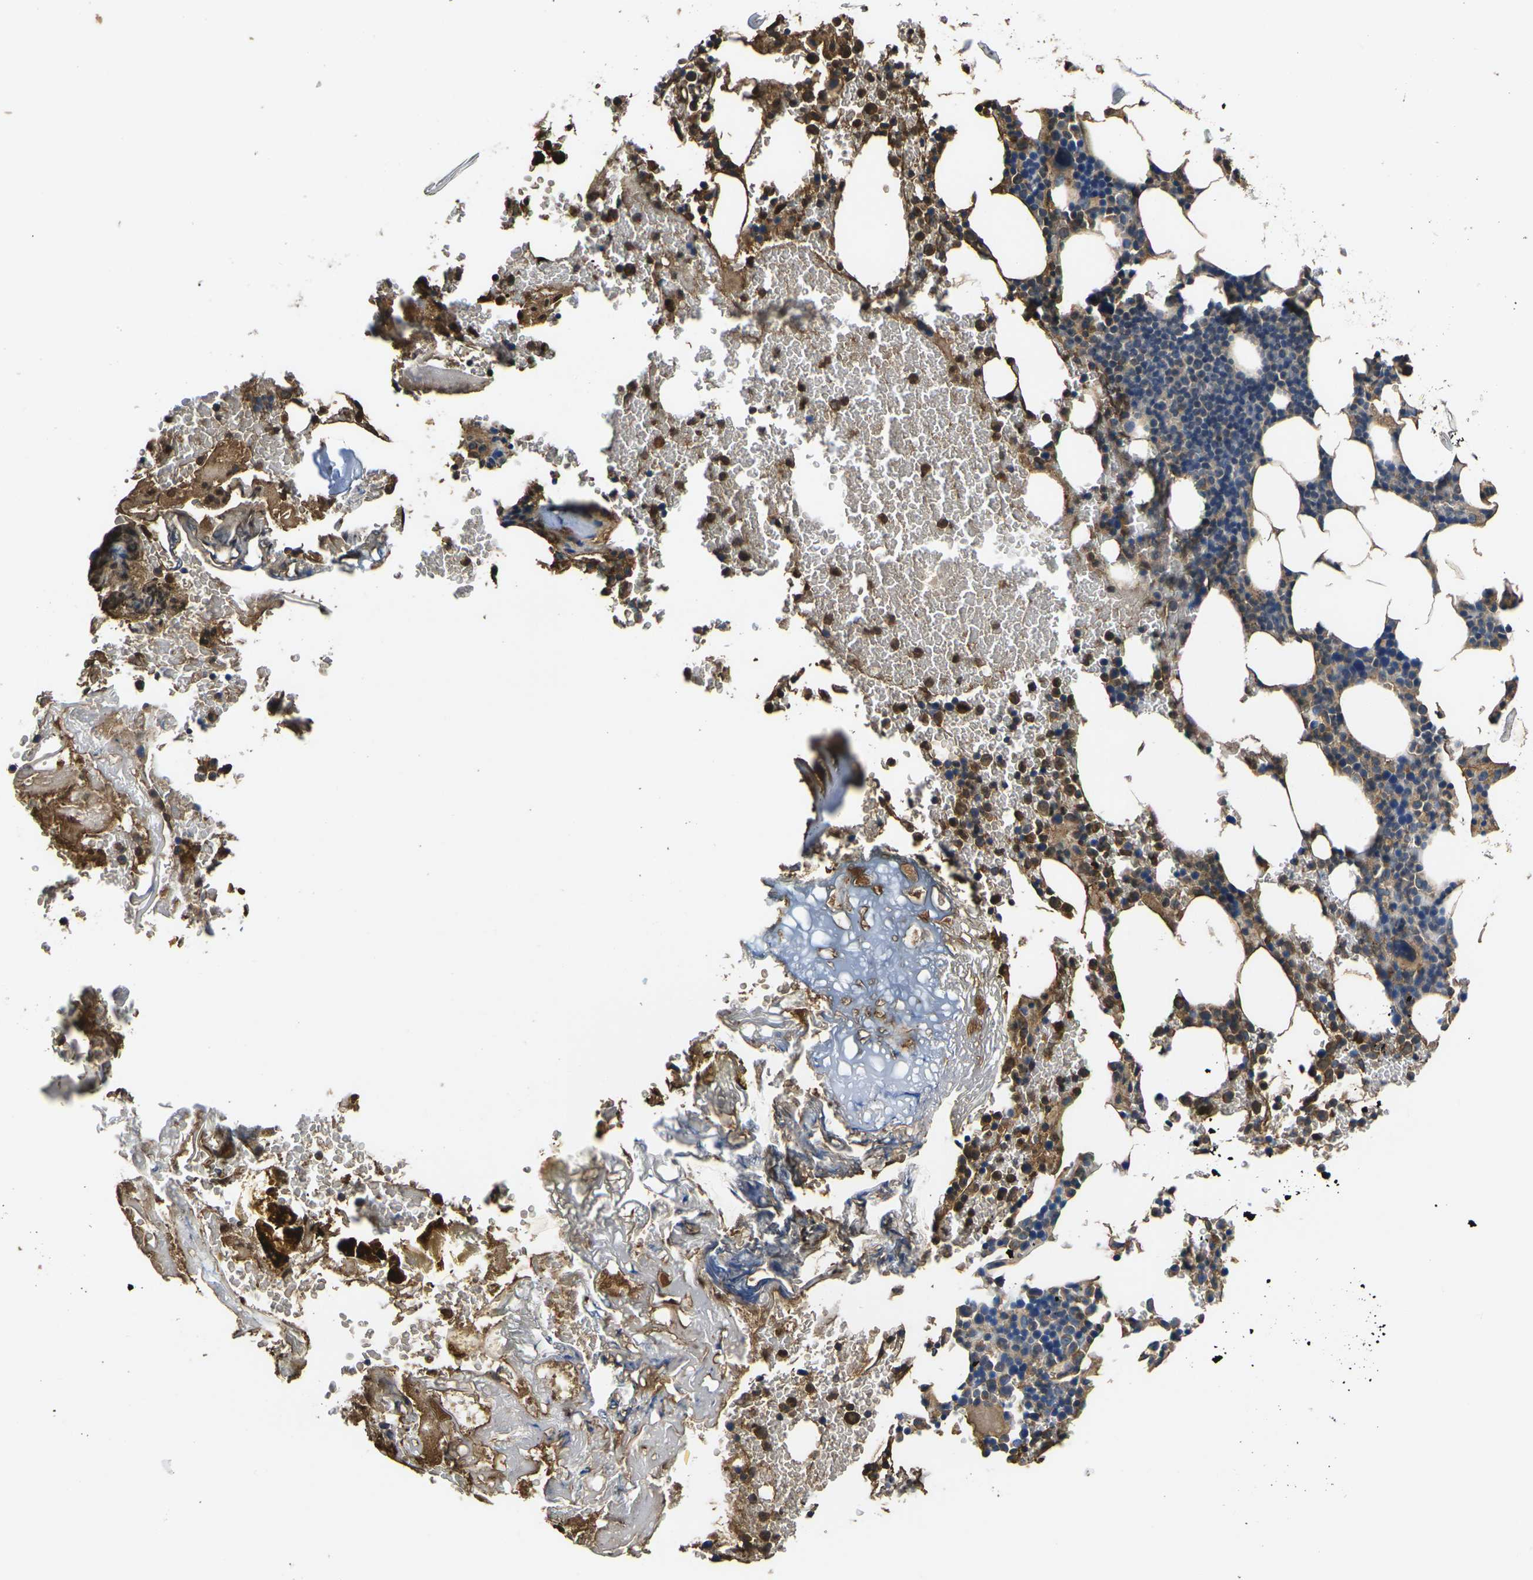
{"staining": {"intensity": "moderate", "quantity": "25%-75%", "location": "cytoplasmic/membranous"}, "tissue": "bone marrow", "cell_type": "Hematopoietic cells", "image_type": "normal", "snomed": [{"axis": "morphology", "description": "Normal tissue, NOS"}, {"axis": "topography", "description": "Bone marrow"}], "caption": "This histopathology image demonstrates IHC staining of unremarkable human bone marrow, with medium moderate cytoplasmic/membranous expression in about 25%-75% of hematopoietic cells.", "gene": "HSPG2", "patient": {"sex": "female", "age": 73}}